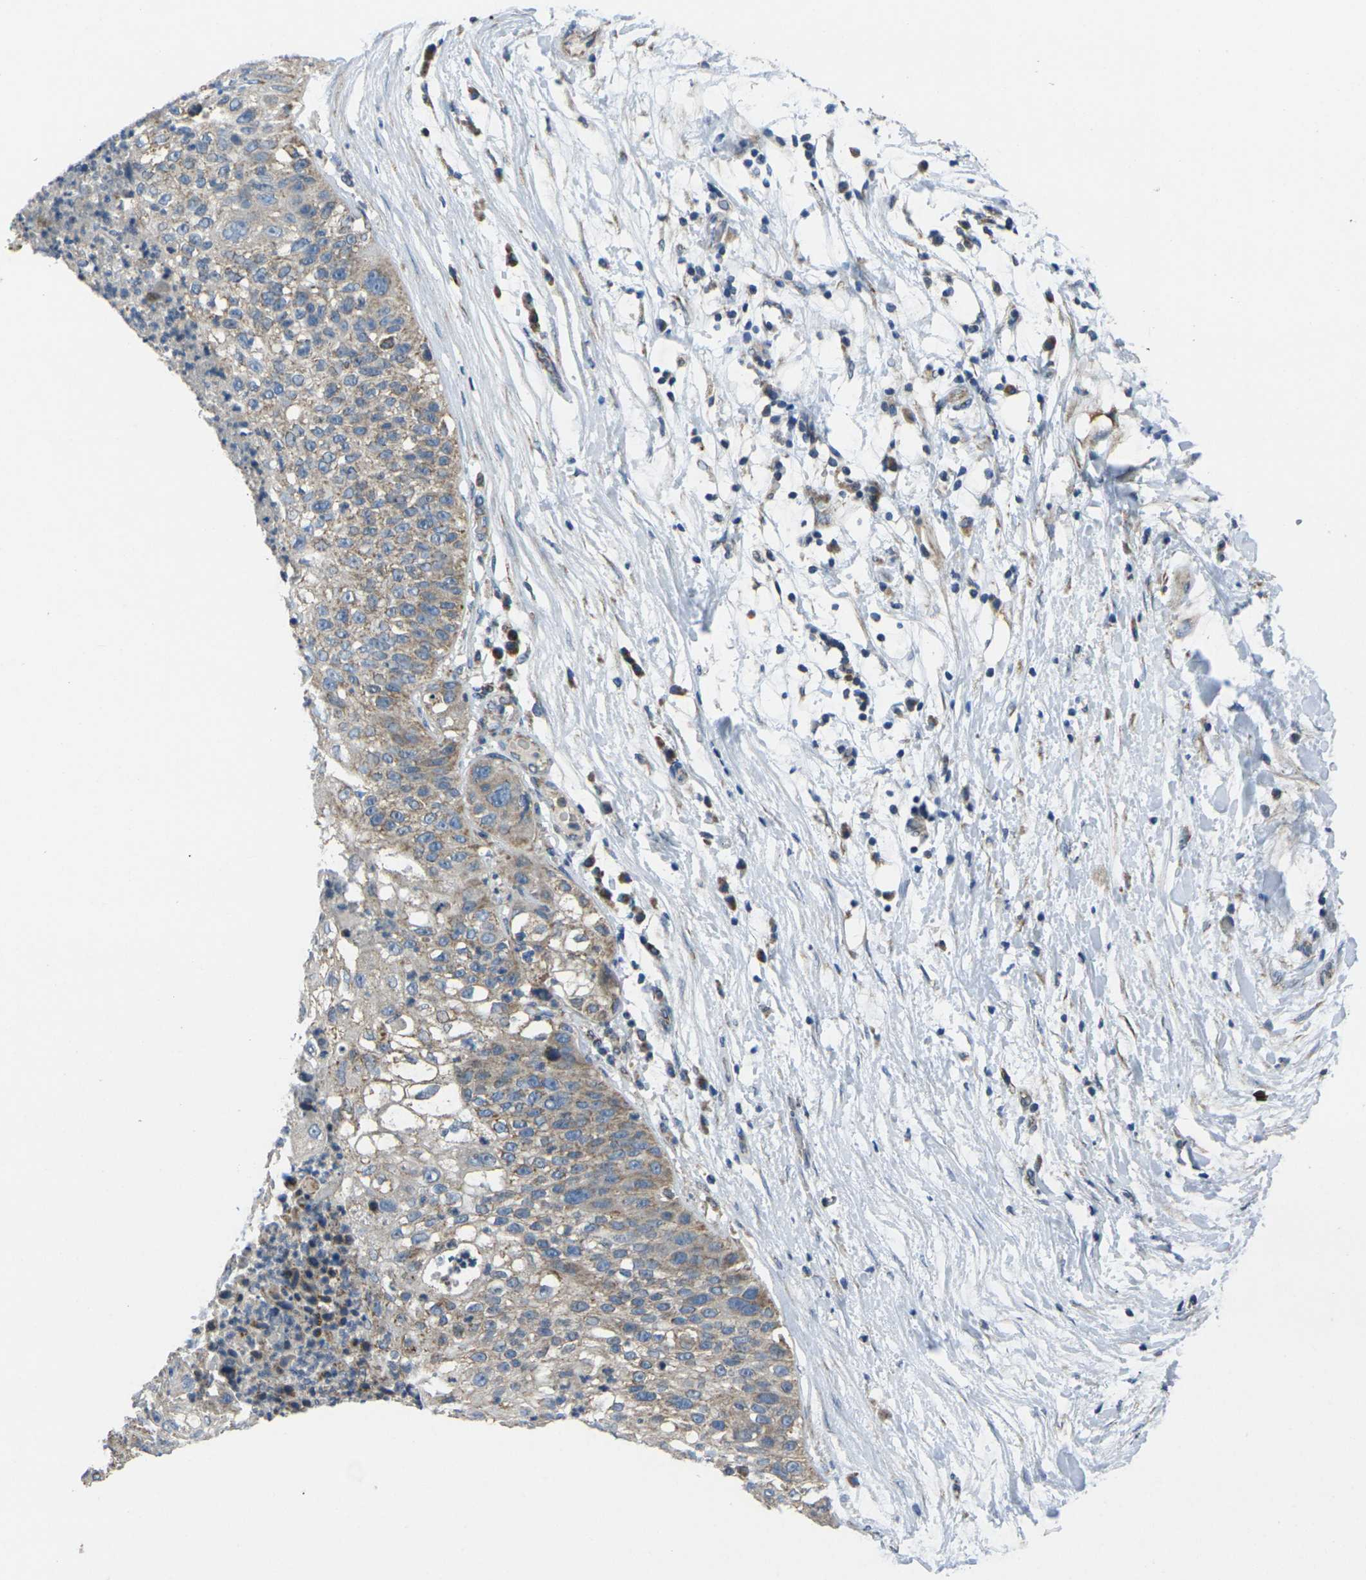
{"staining": {"intensity": "weak", "quantity": ">75%", "location": "cytoplasmic/membranous"}, "tissue": "lung cancer", "cell_type": "Tumor cells", "image_type": "cancer", "snomed": [{"axis": "morphology", "description": "Inflammation, NOS"}, {"axis": "morphology", "description": "Squamous cell carcinoma, NOS"}, {"axis": "topography", "description": "Lymph node"}, {"axis": "topography", "description": "Soft tissue"}, {"axis": "topography", "description": "Lung"}], "caption": "A low amount of weak cytoplasmic/membranous positivity is seen in about >75% of tumor cells in lung squamous cell carcinoma tissue.", "gene": "TMEM120B", "patient": {"sex": "male", "age": 66}}